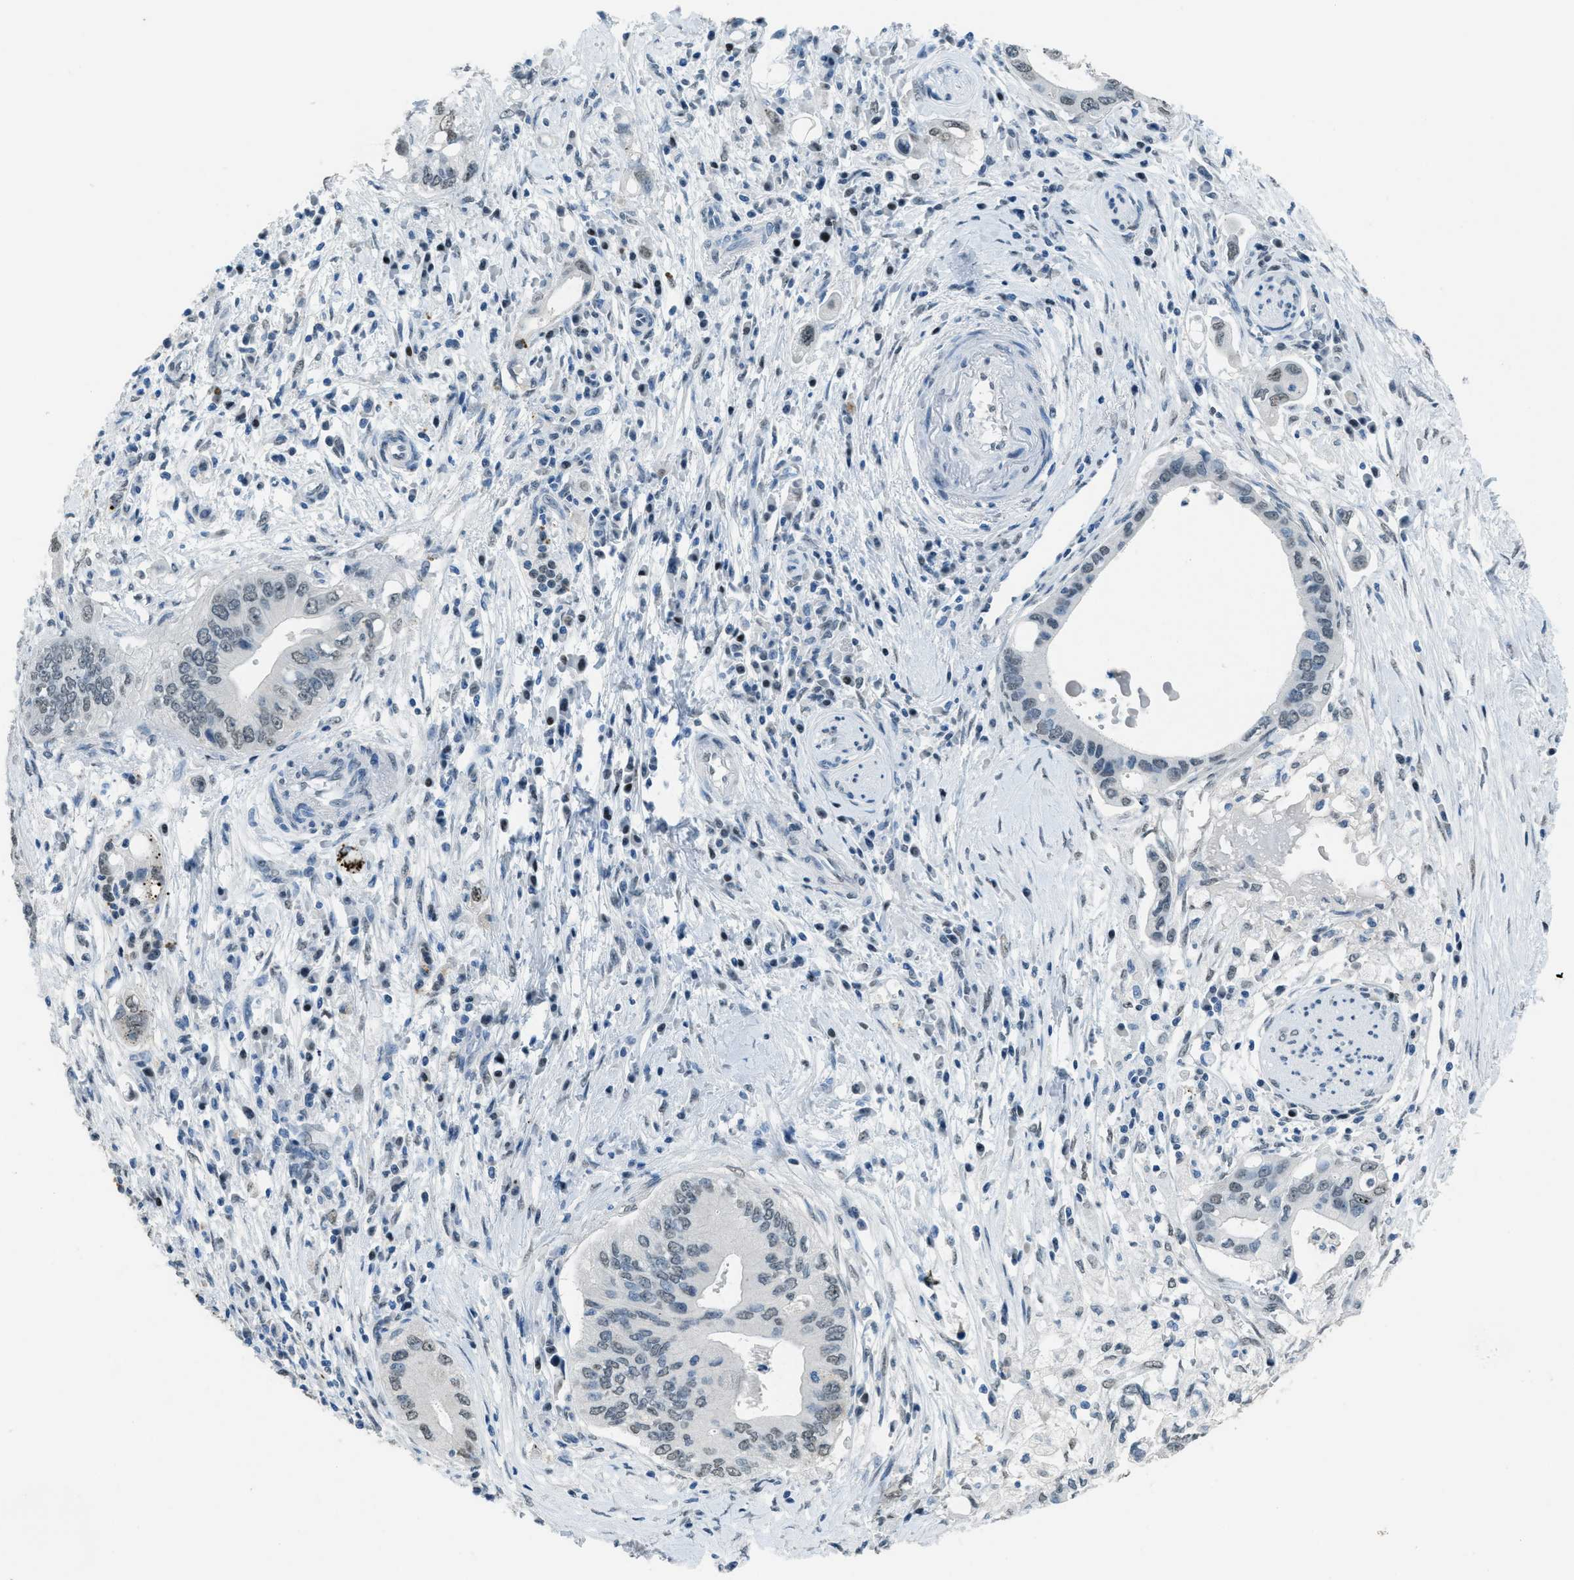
{"staining": {"intensity": "weak", "quantity": "25%-75%", "location": "nuclear"}, "tissue": "pancreatic cancer", "cell_type": "Tumor cells", "image_type": "cancer", "snomed": [{"axis": "morphology", "description": "Adenocarcinoma, NOS"}, {"axis": "topography", "description": "Pancreas"}], "caption": "The immunohistochemical stain highlights weak nuclear positivity in tumor cells of pancreatic cancer (adenocarcinoma) tissue.", "gene": "TTC13", "patient": {"sex": "female", "age": 73}}